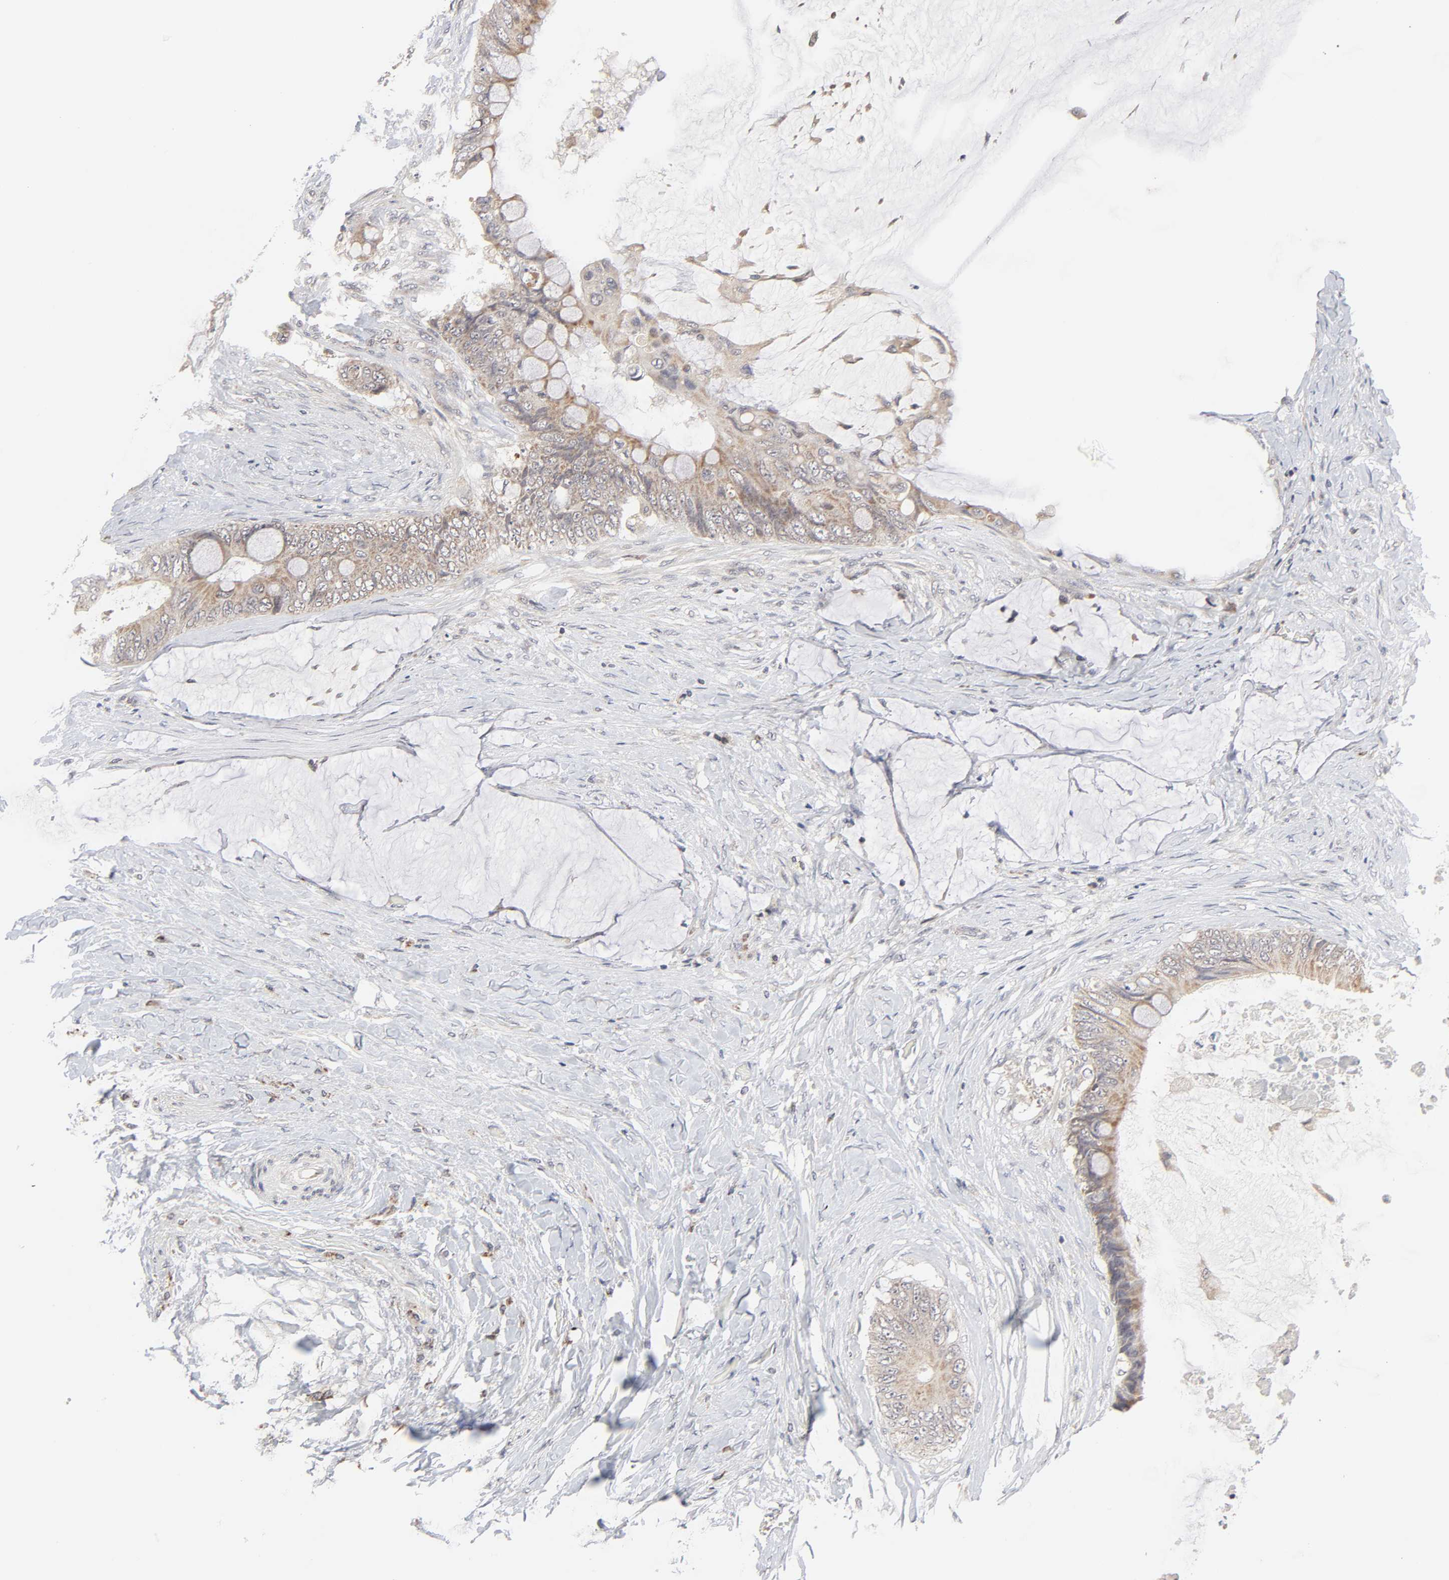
{"staining": {"intensity": "moderate", "quantity": ">75%", "location": "cytoplasmic/membranous"}, "tissue": "colorectal cancer", "cell_type": "Tumor cells", "image_type": "cancer", "snomed": [{"axis": "morphology", "description": "Normal tissue, NOS"}, {"axis": "morphology", "description": "Adenocarcinoma, NOS"}, {"axis": "topography", "description": "Rectum"}, {"axis": "topography", "description": "Peripheral nerve tissue"}], "caption": "Adenocarcinoma (colorectal) stained with a protein marker shows moderate staining in tumor cells.", "gene": "AUH", "patient": {"sex": "female", "age": 77}}